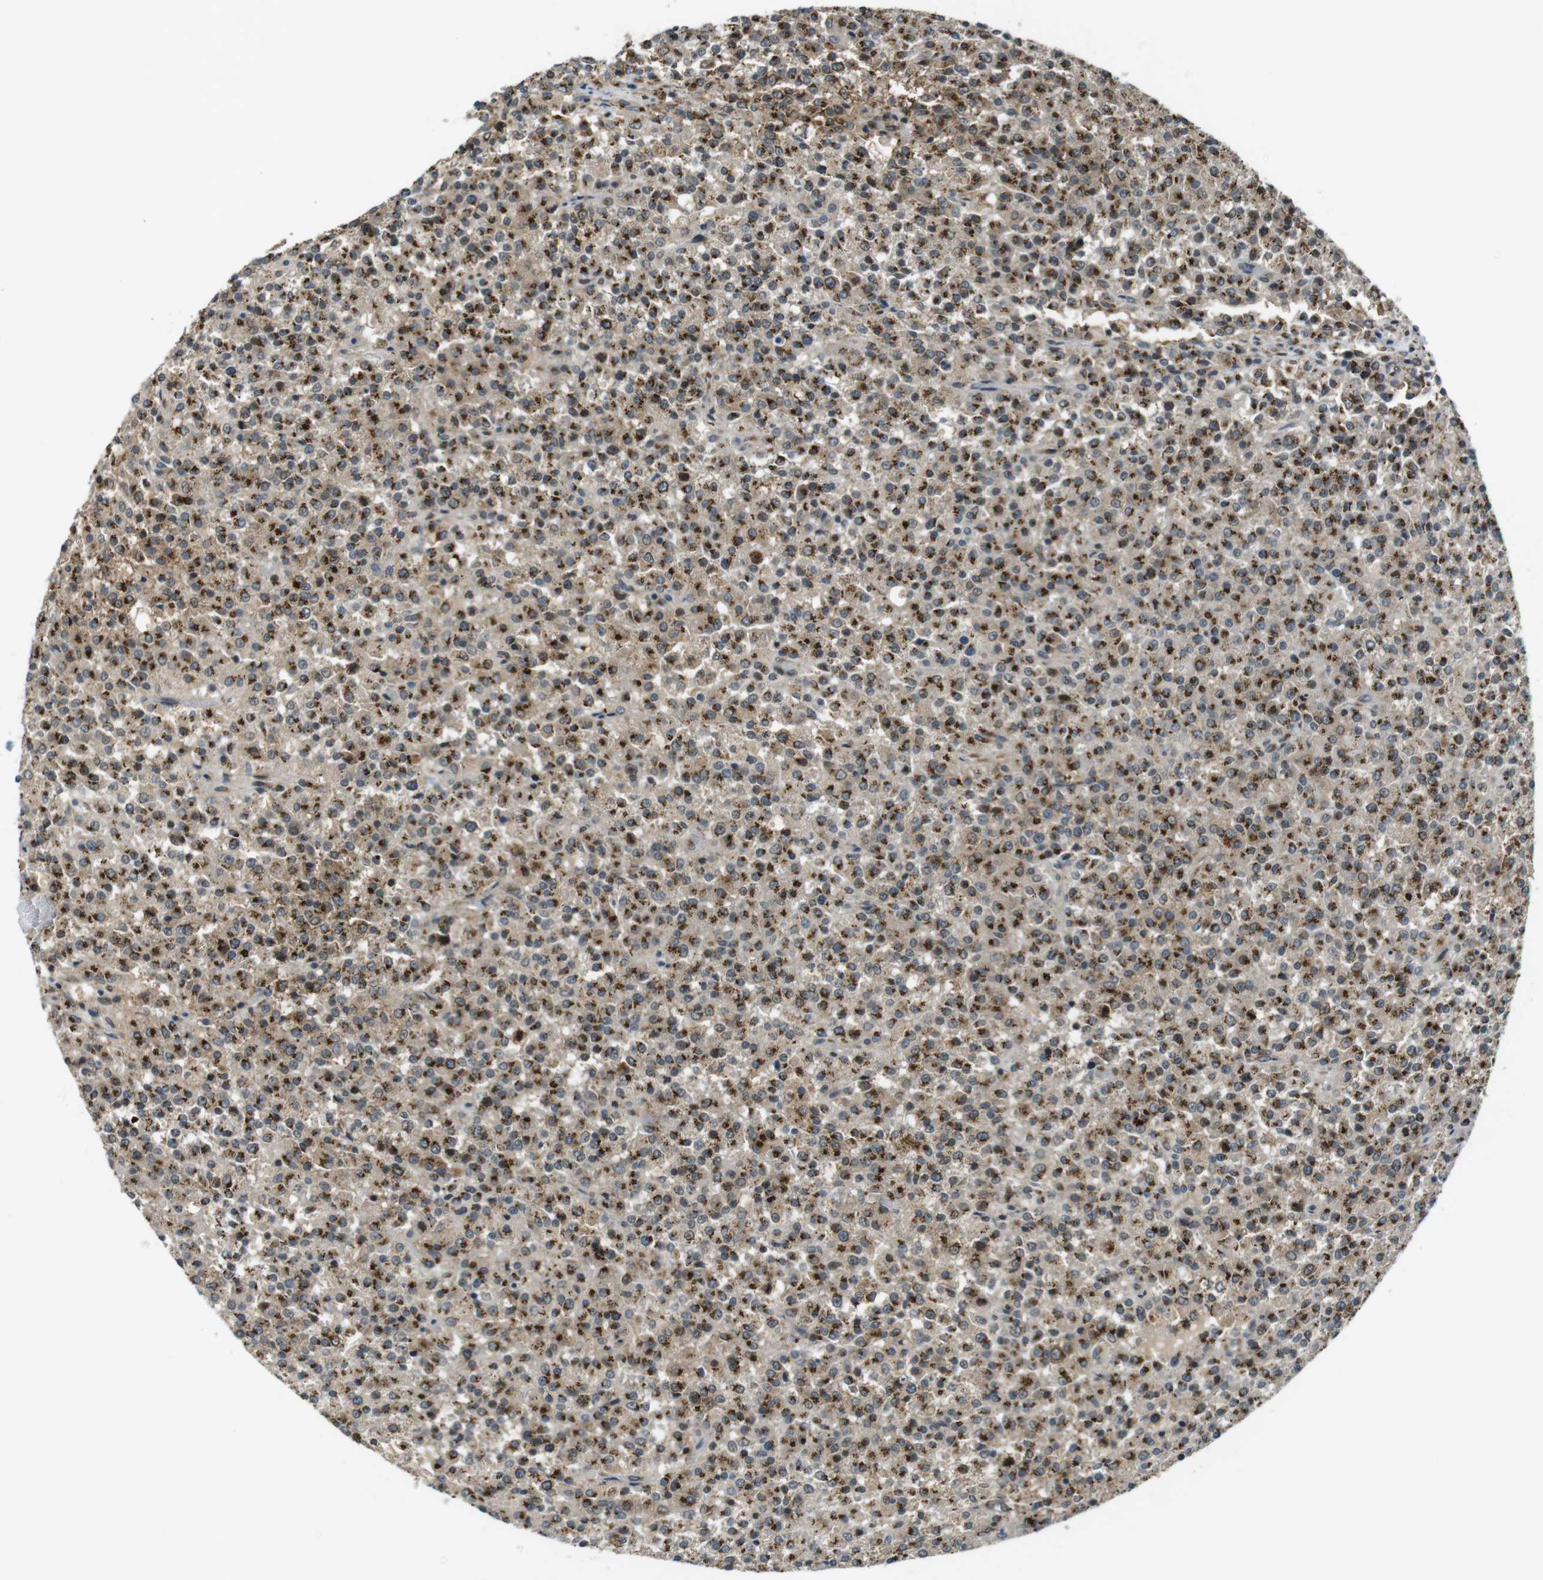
{"staining": {"intensity": "strong", "quantity": ">75%", "location": "cytoplasmic/membranous"}, "tissue": "testis cancer", "cell_type": "Tumor cells", "image_type": "cancer", "snomed": [{"axis": "morphology", "description": "Seminoma, NOS"}, {"axis": "topography", "description": "Testis"}], "caption": "Strong cytoplasmic/membranous protein staining is identified in approximately >75% of tumor cells in testis cancer.", "gene": "ZFPL1", "patient": {"sex": "male", "age": 59}}